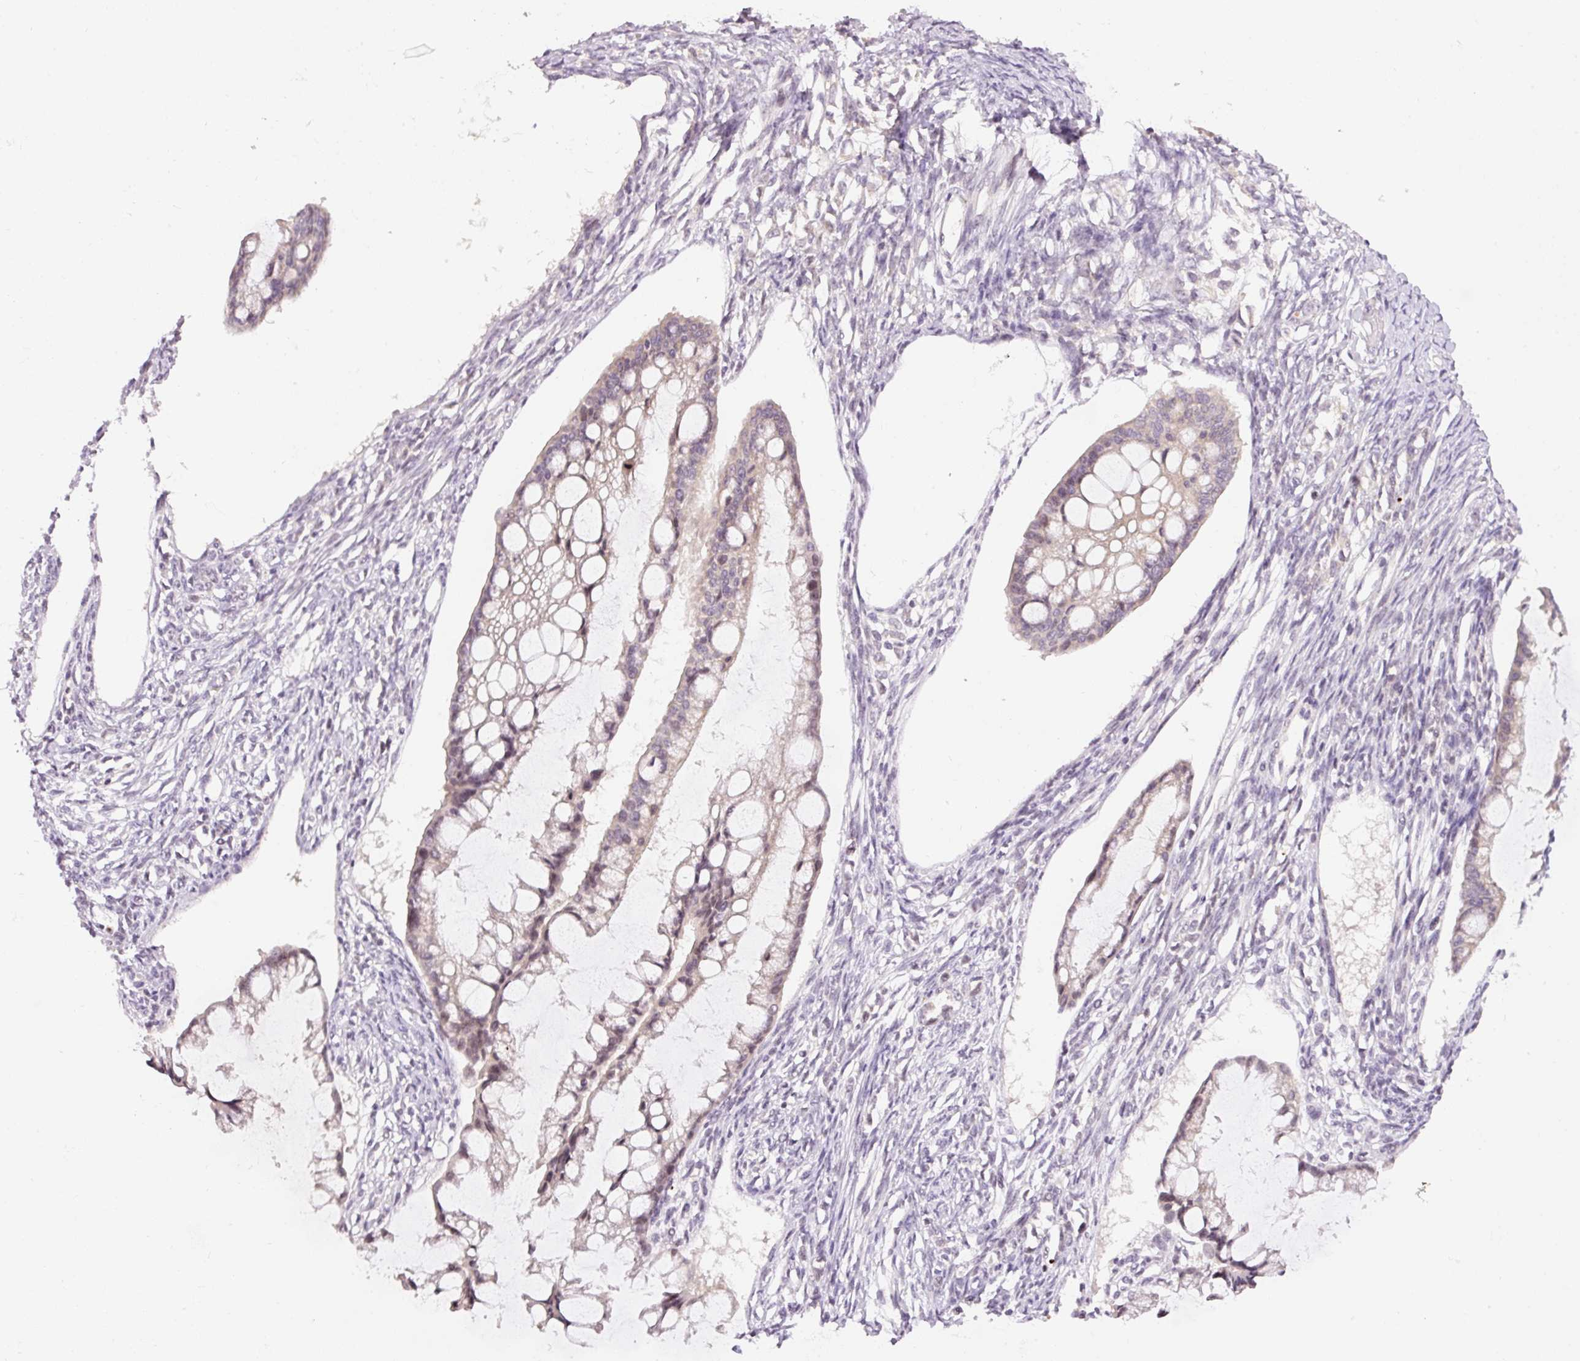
{"staining": {"intensity": "weak", "quantity": "<25%", "location": "nuclear"}, "tissue": "ovarian cancer", "cell_type": "Tumor cells", "image_type": "cancer", "snomed": [{"axis": "morphology", "description": "Cystadenocarcinoma, mucinous, NOS"}, {"axis": "topography", "description": "Ovary"}], "caption": "A photomicrograph of human ovarian cancer (mucinous cystadenocarcinoma) is negative for staining in tumor cells. (Brightfield microscopy of DAB (3,3'-diaminobenzidine) IHC at high magnification).", "gene": "ABHD11", "patient": {"sex": "female", "age": 73}}